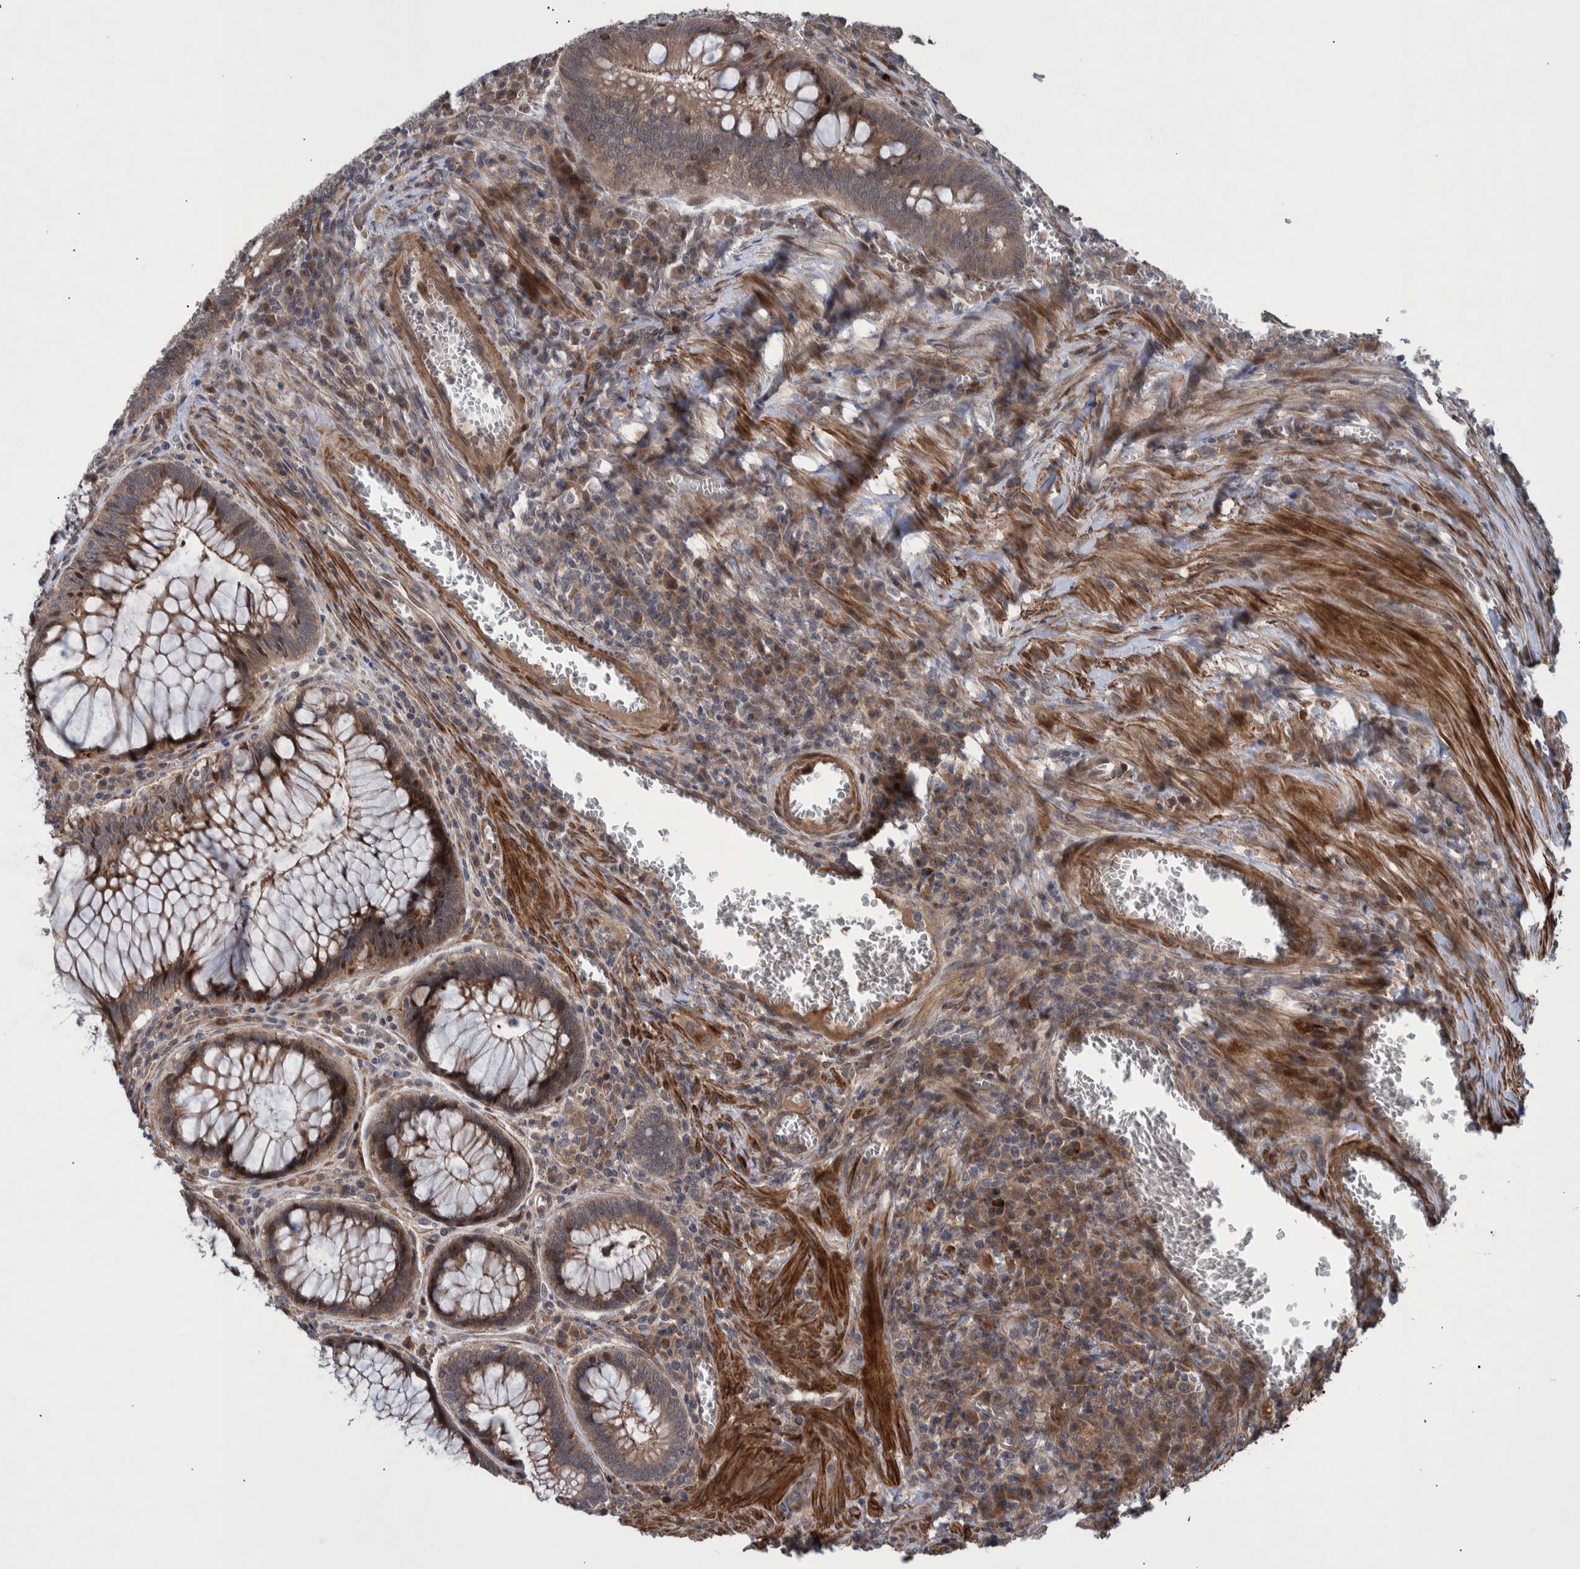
{"staining": {"intensity": "strong", "quantity": "<25%", "location": "cytoplasmic/membranous"}, "tissue": "colorectal cancer", "cell_type": "Tumor cells", "image_type": "cancer", "snomed": [{"axis": "morphology", "description": "Inflammation, NOS"}, {"axis": "morphology", "description": "Adenocarcinoma, NOS"}, {"axis": "topography", "description": "Colon"}], "caption": "Tumor cells display medium levels of strong cytoplasmic/membranous staining in about <25% of cells in colorectal adenocarcinoma.", "gene": "B3GNTL1", "patient": {"sex": "male", "age": 72}}